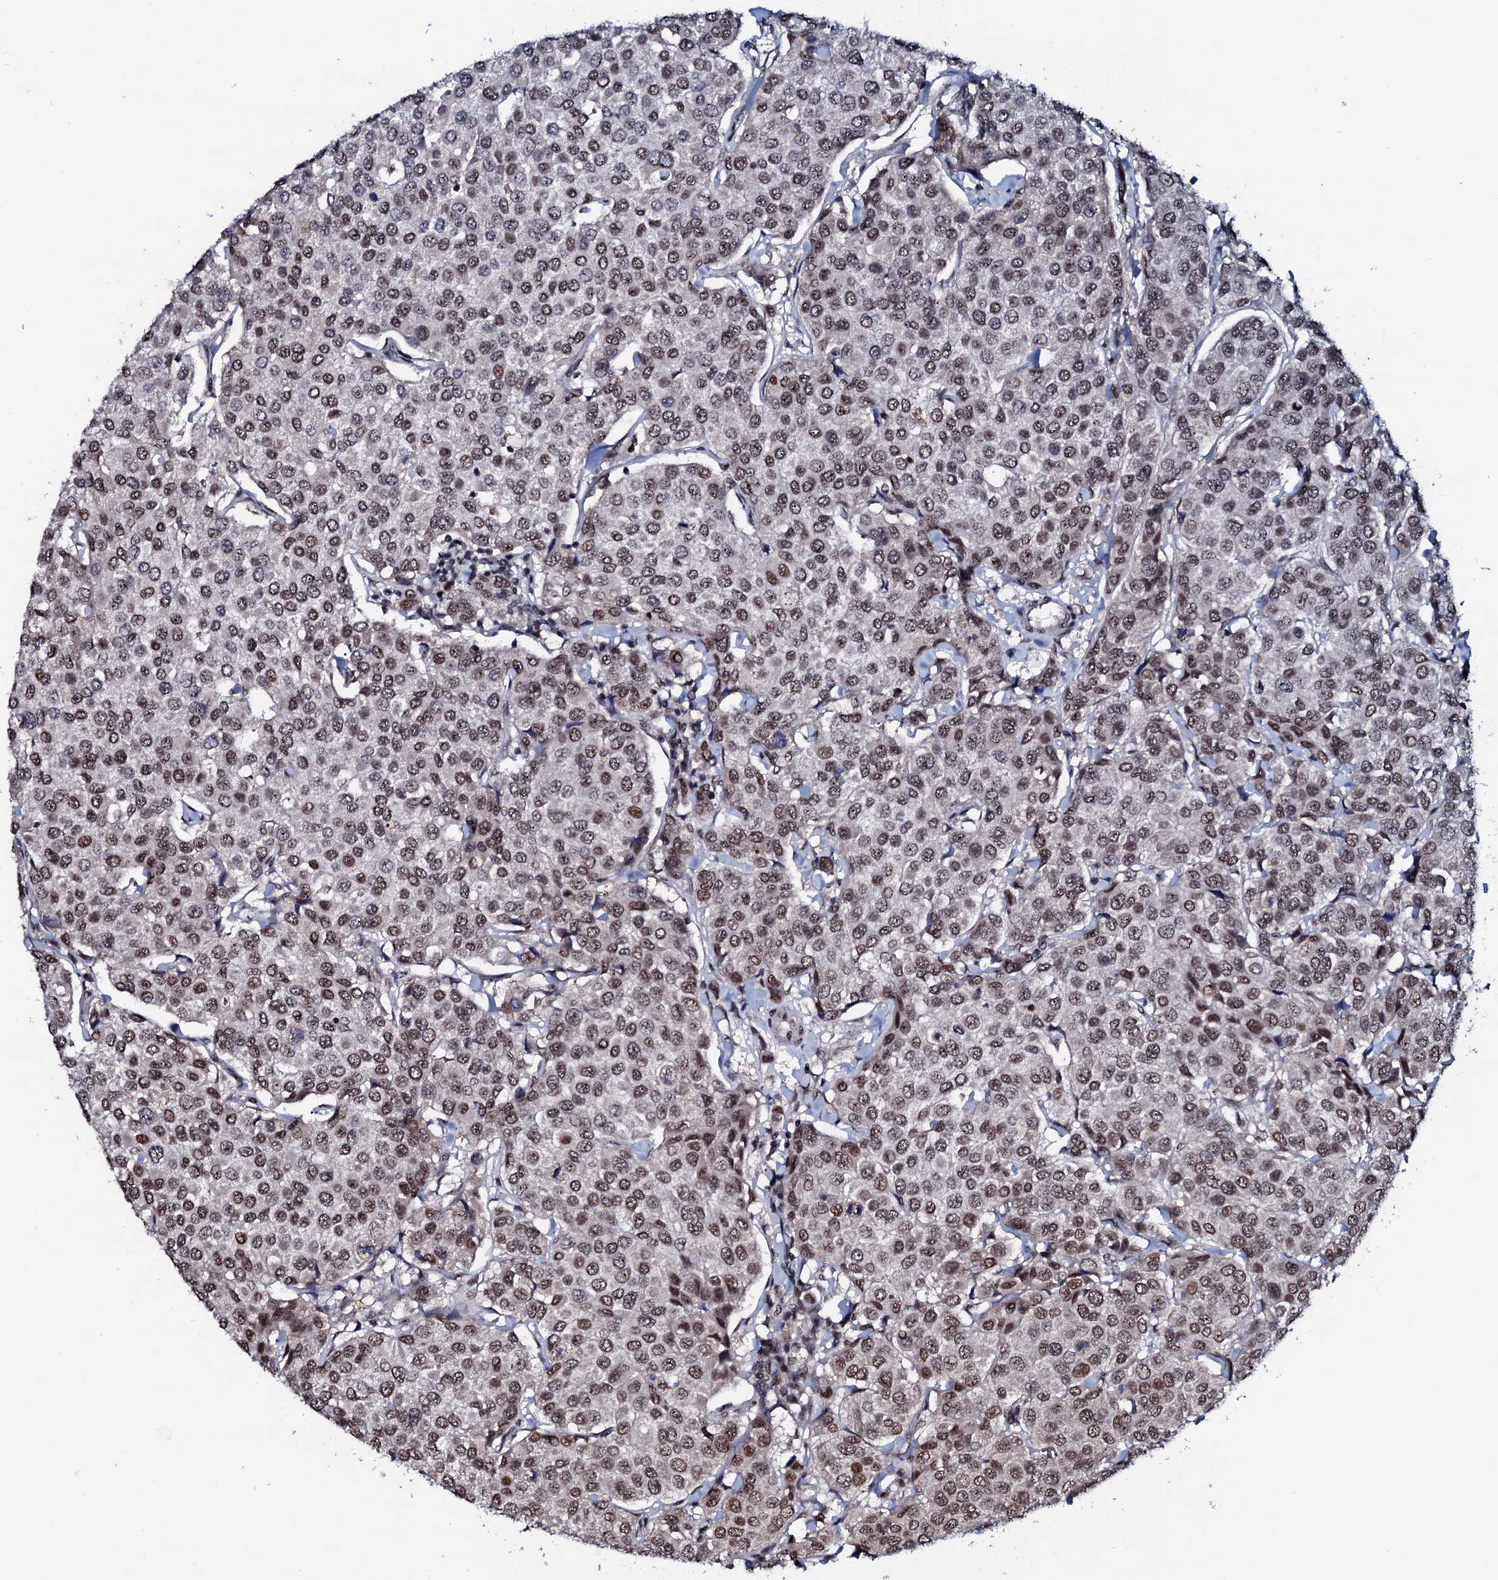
{"staining": {"intensity": "moderate", "quantity": ">75%", "location": "nuclear"}, "tissue": "breast cancer", "cell_type": "Tumor cells", "image_type": "cancer", "snomed": [{"axis": "morphology", "description": "Duct carcinoma"}, {"axis": "topography", "description": "Breast"}], "caption": "A brown stain highlights moderate nuclear expression of a protein in human breast cancer (infiltrating ductal carcinoma) tumor cells.", "gene": "PRPF18", "patient": {"sex": "female", "age": 55}}